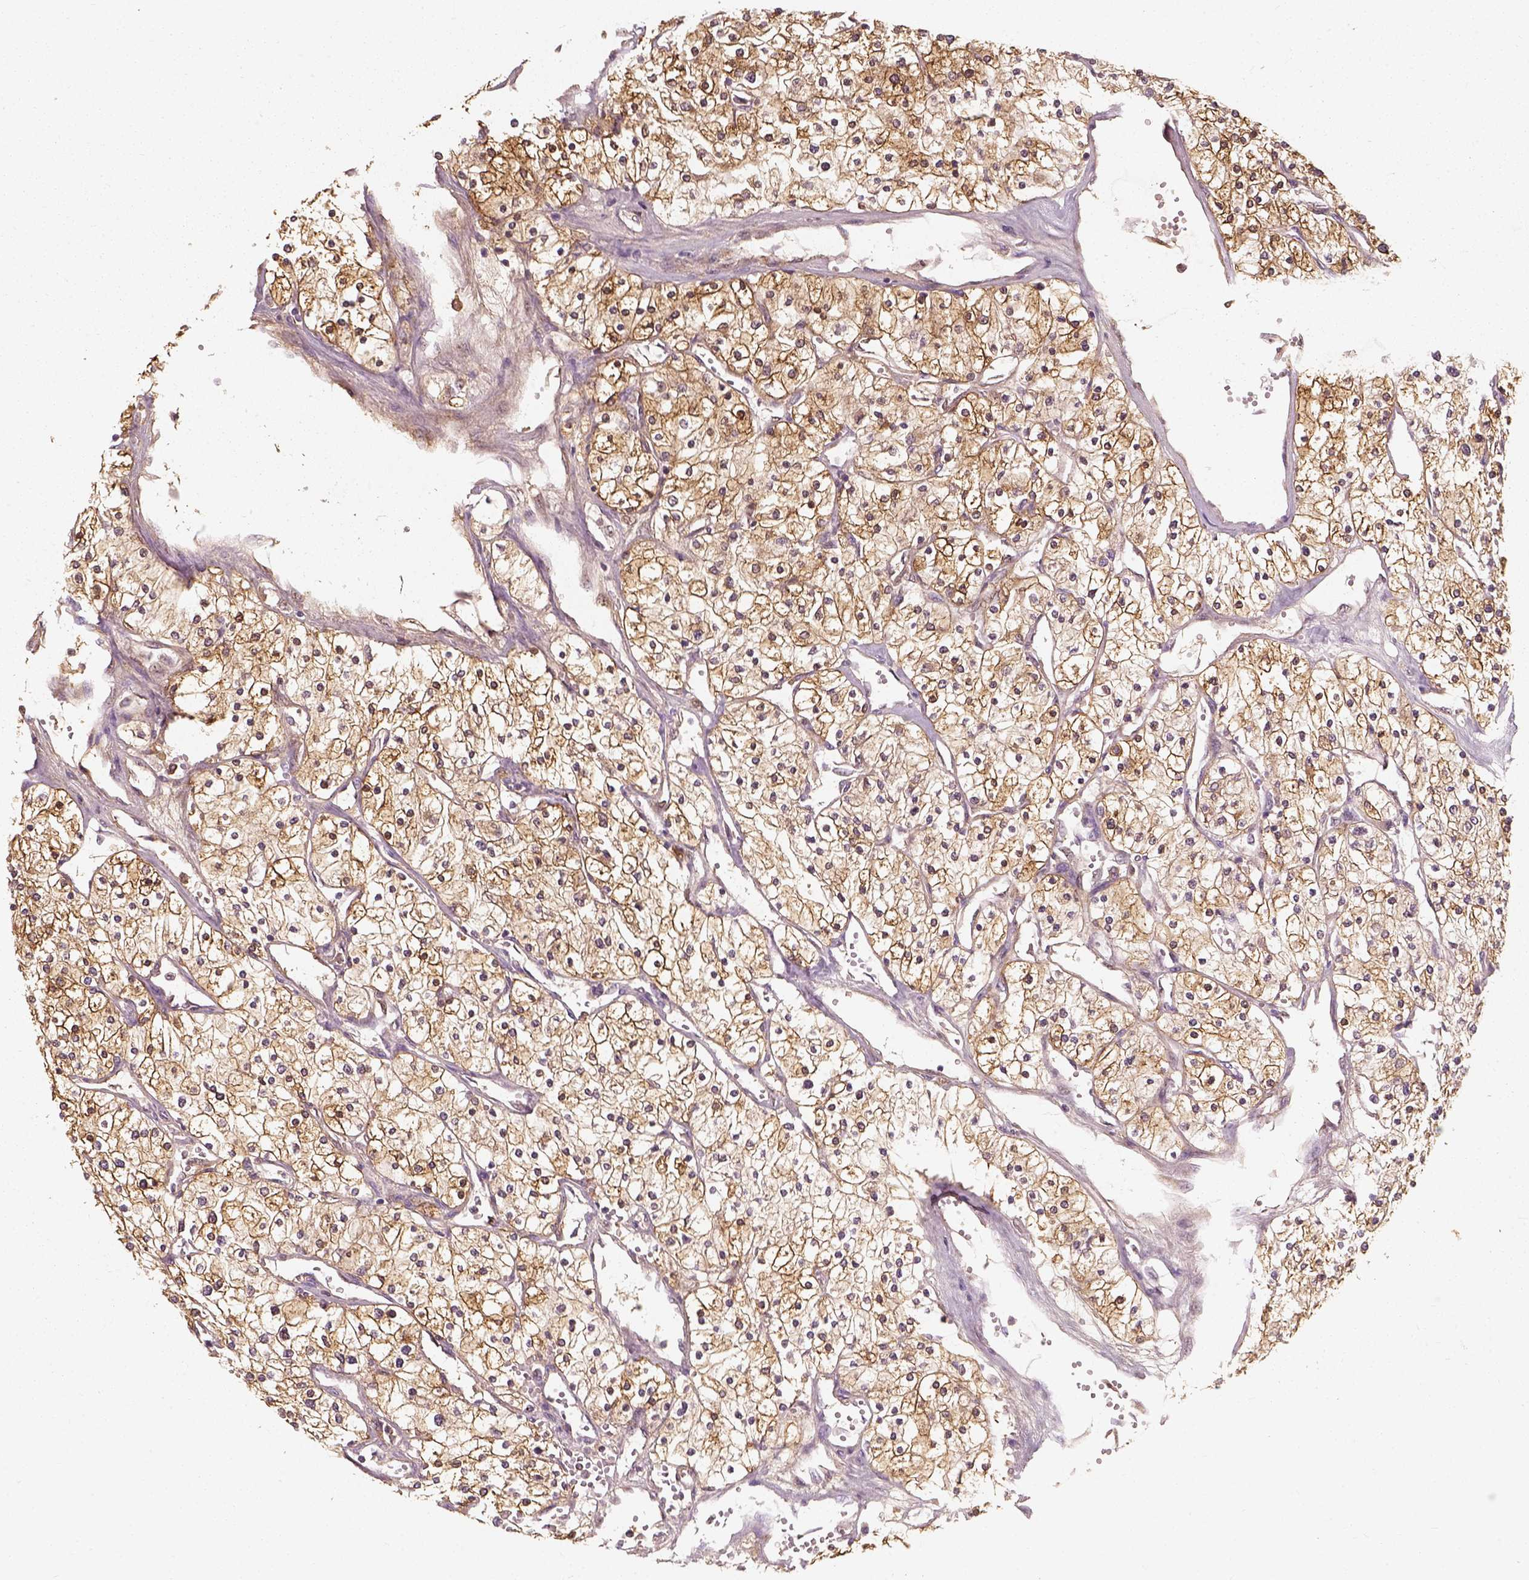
{"staining": {"intensity": "moderate", "quantity": ">75%", "location": "cytoplasmic/membranous,nuclear"}, "tissue": "renal cancer", "cell_type": "Tumor cells", "image_type": "cancer", "snomed": [{"axis": "morphology", "description": "Adenocarcinoma, NOS"}, {"axis": "topography", "description": "Kidney"}], "caption": "Protein expression analysis of human renal cancer reveals moderate cytoplasmic/membranous and nuclear expression in approximately >75% of tumor cells.", "gene": "SQSTM1", "patient": {"sex": "male", "age": 80}}